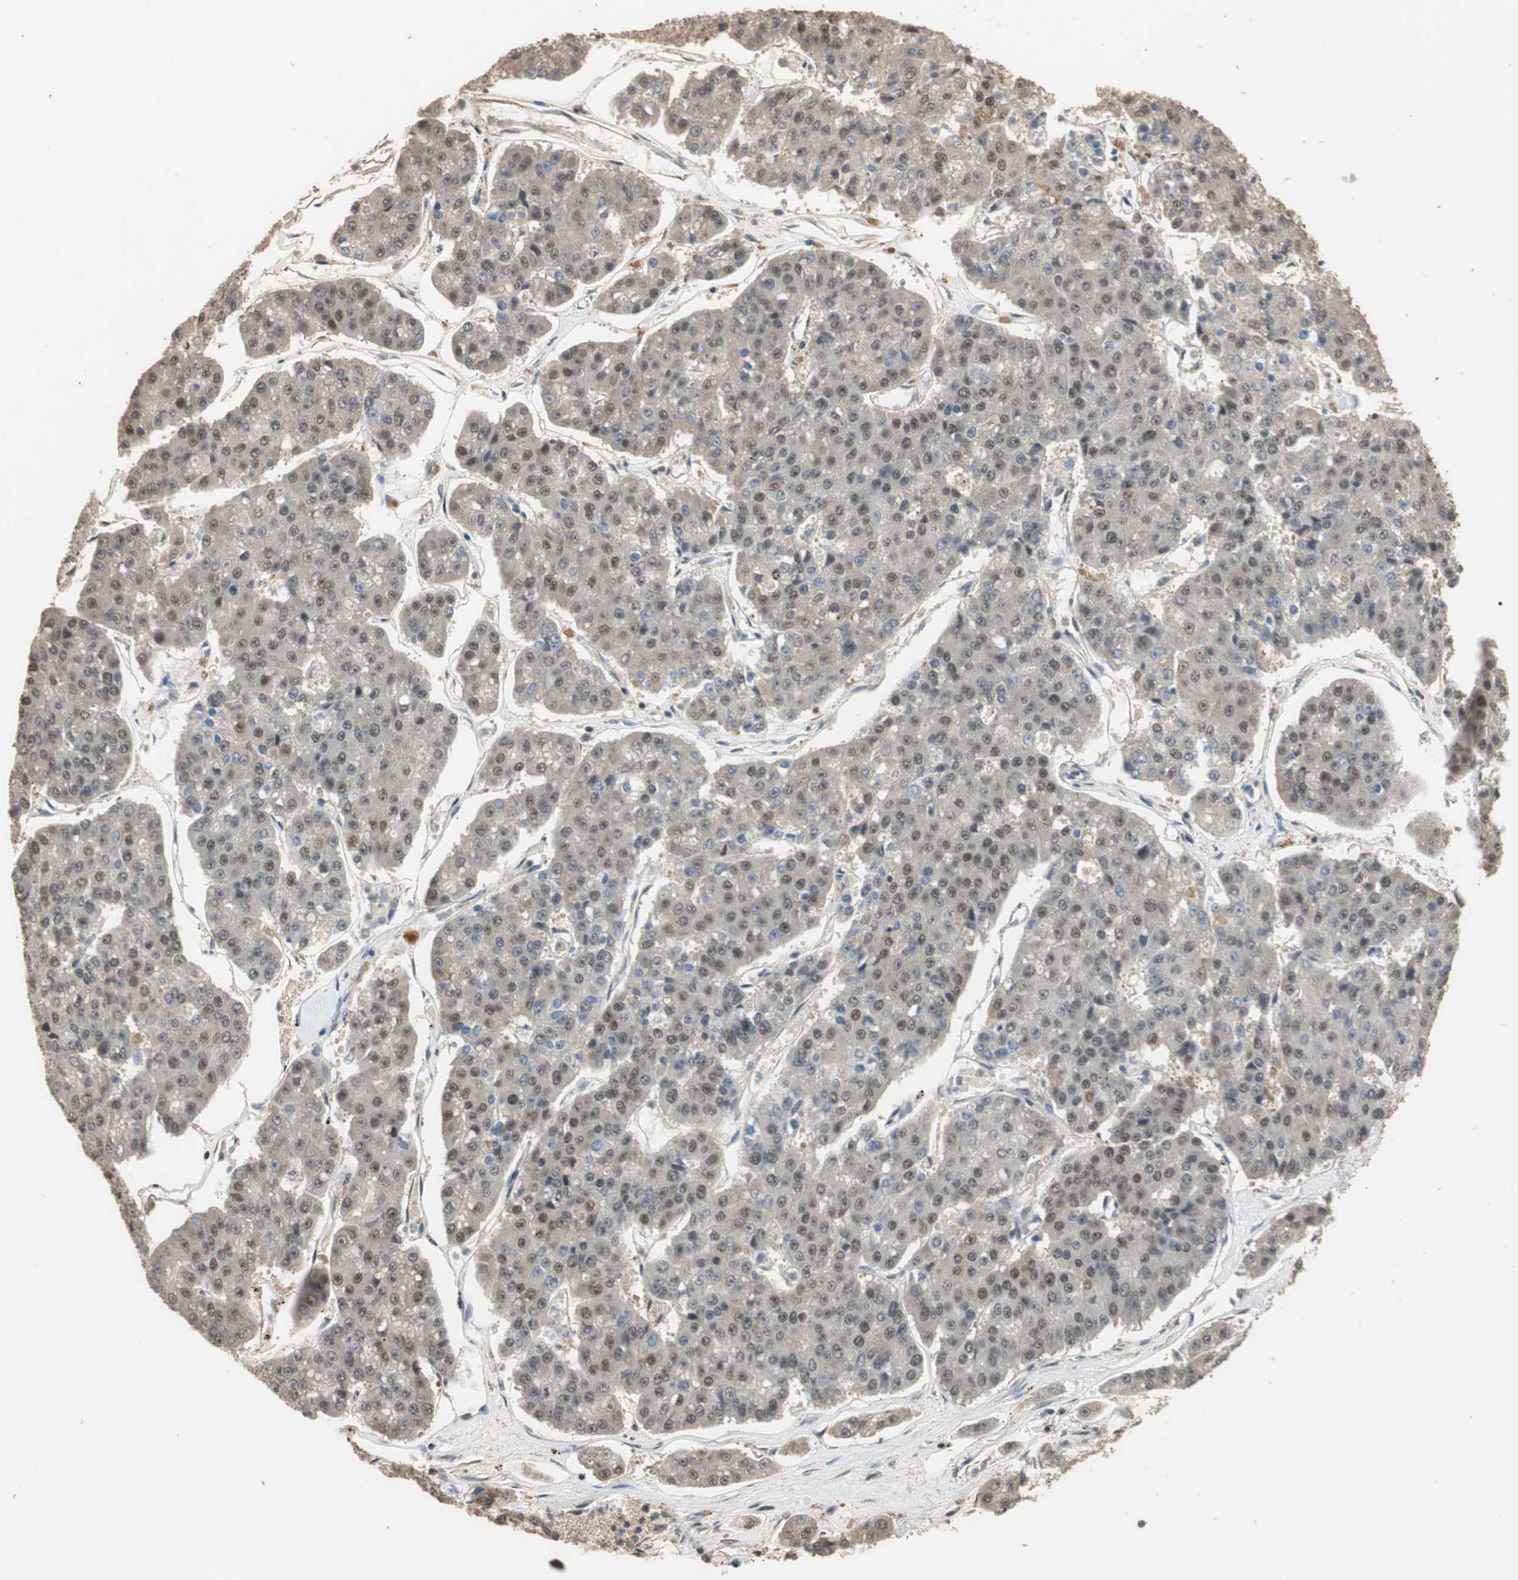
{"staining": {"intensity": "moderate", "quantity": "25%-75%", "location": "nuclear"}, "tissue": "pancreatic cancer", "cell_type": "Tumor cells", "image_type": "cancer", "snomed": [{"axis": "morphology", "description": "Adenocarcinoma, NOS"}, {"axis": "topography", "description": "Pancreas"}], "caption": "Human pancreatic cancer stained for a protein (brown) displays moderate nuclear positive staining in approximately 25%-75% of tumor cells.", "gene": "CDC5L", "patient": {"sex": "male", "age": 50}}